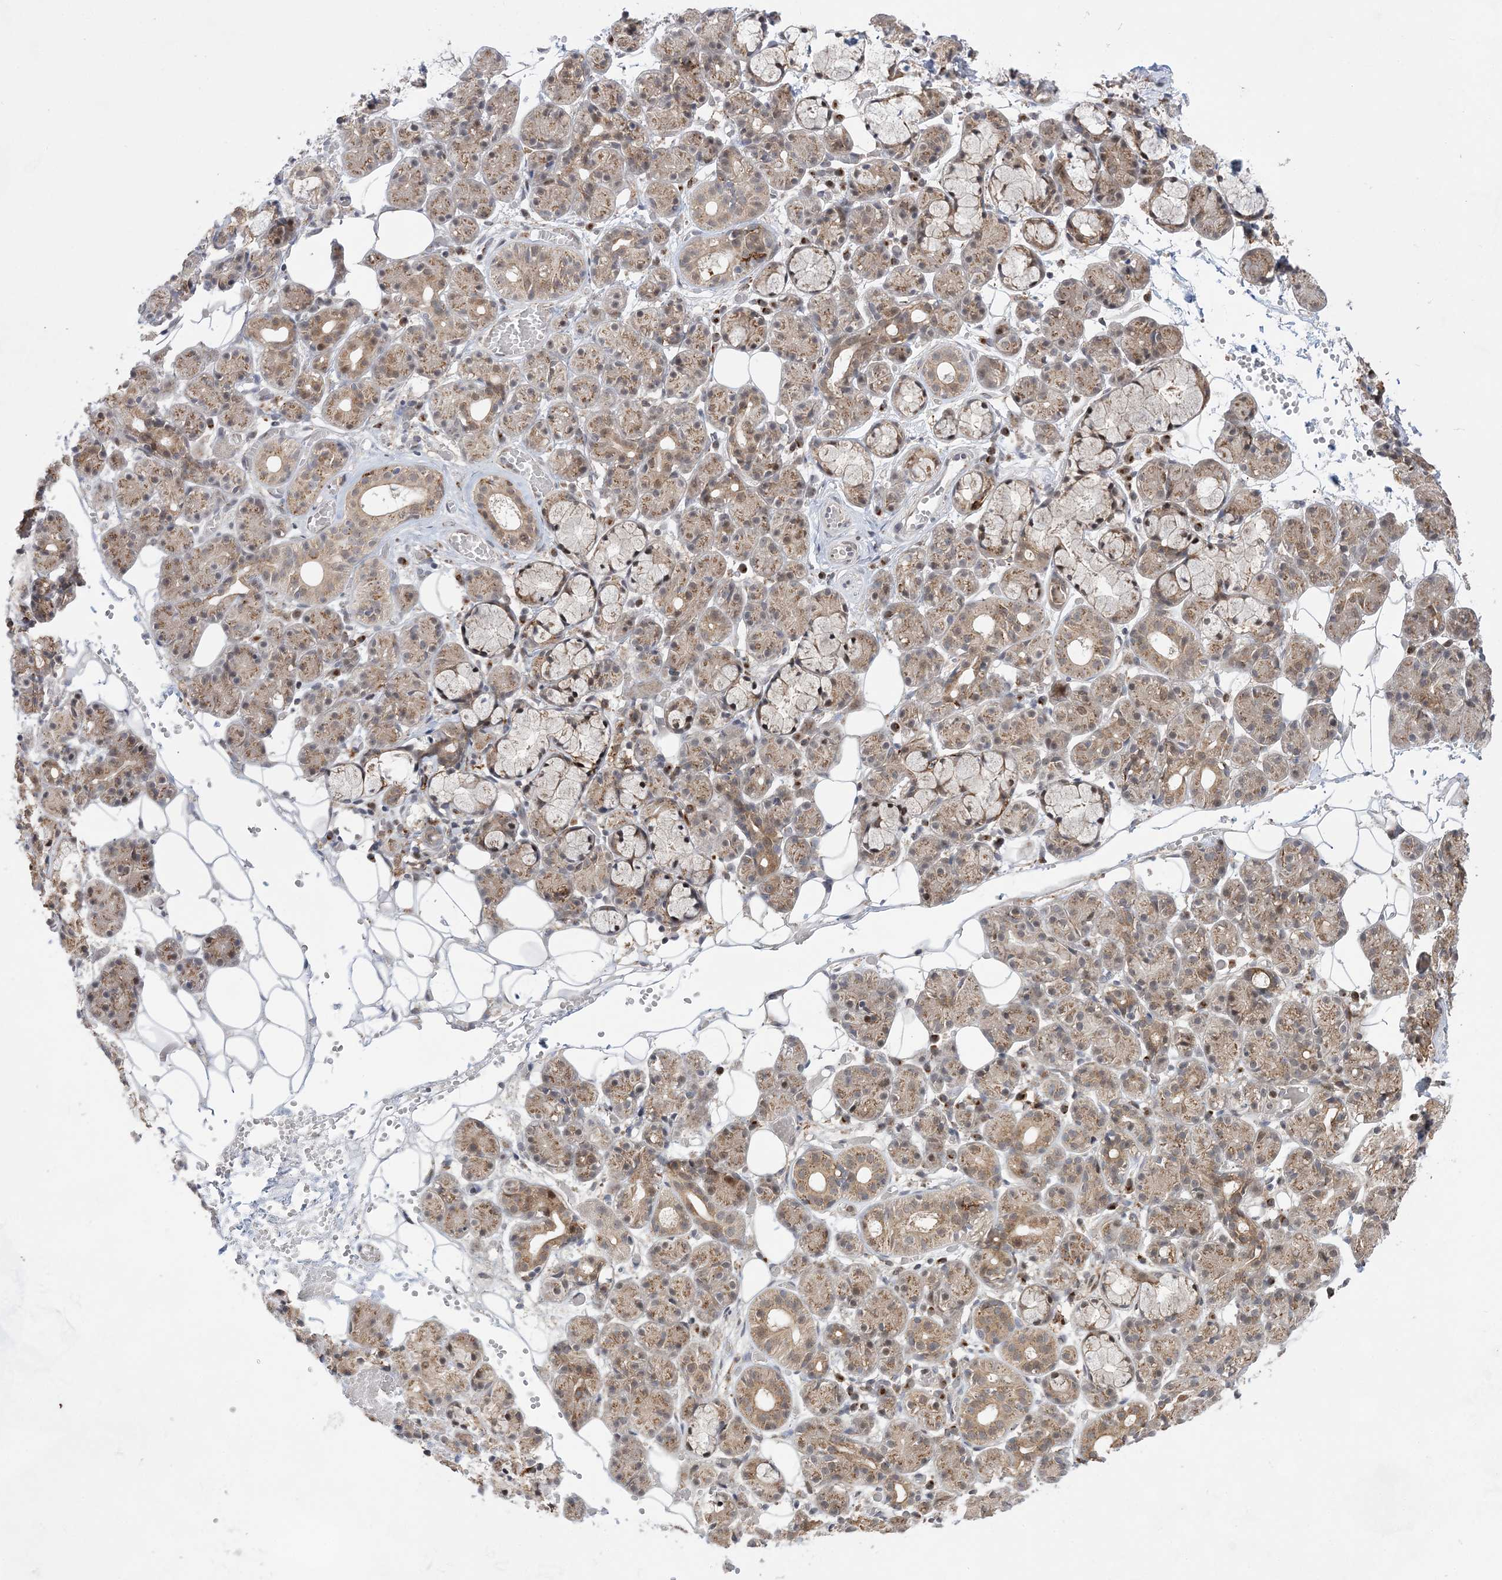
{"staining": {"intensity": "moderate", "quantity": "25%-75%", "location": "cytoplasmic/membranous"}, "tissue": "salivary gland", "cell_type": "Glandular cells", "image_type": "normal", "snomed": [{"axis": "morphology", "description": "Normal tissue, NOS"}, {"axis": "topography", "description": "Salivary gland"}], "caption": "IHC of benign human salivary gland shows medium levels of moderate cytoplasmic/membranous positivity in approximately 25%-75% of glandular cells.", "gene": "ANAPC15", "patient": {"sex": "male", "age": 63}}